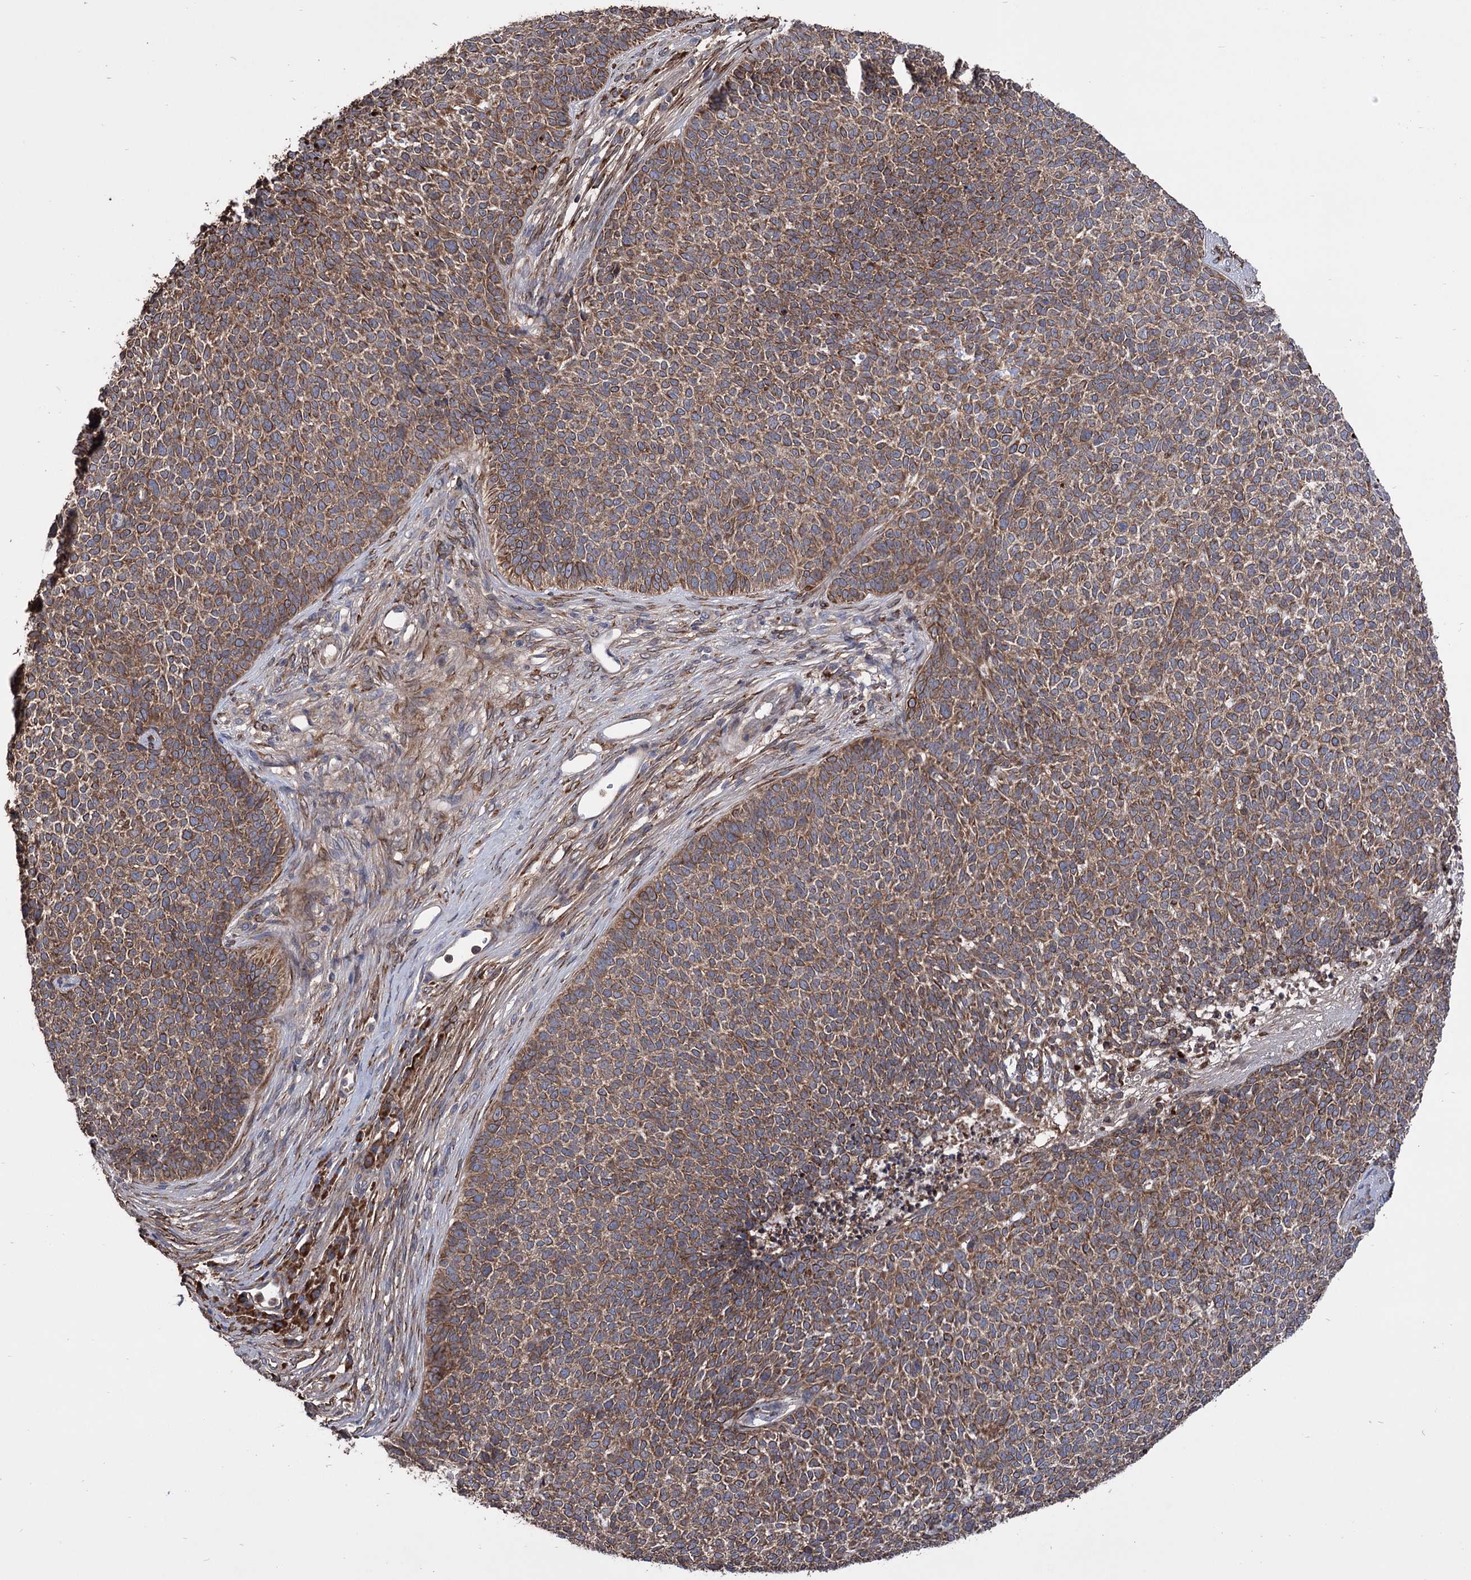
{"staining": {"intensity": "moderate", "quantity": ">75%", "location": "cytoplasmic/membranous"}, "tissue": "skin cancer", "cell_type": "Tumor cells", "image_type": "cancer", "snomed": [{"axis": "morphology", "description": "Basal cell carcinoma"}, {"axis": "topography", "description": "Skin"}], "caption": "DAB immunohistochemical staining of basal cell carcinoma (skin) shows moderate cytoplasmic/membranous protein expression in about >75% of tumor cells. (Stains: DAB (3,3'-diaminobenzidine) in brown, nuclei in blue, Microscopy: brightfield microscopy at high magnification).", "gene": "CDAN1", "patient": {"sex": "female", "age": 84}}